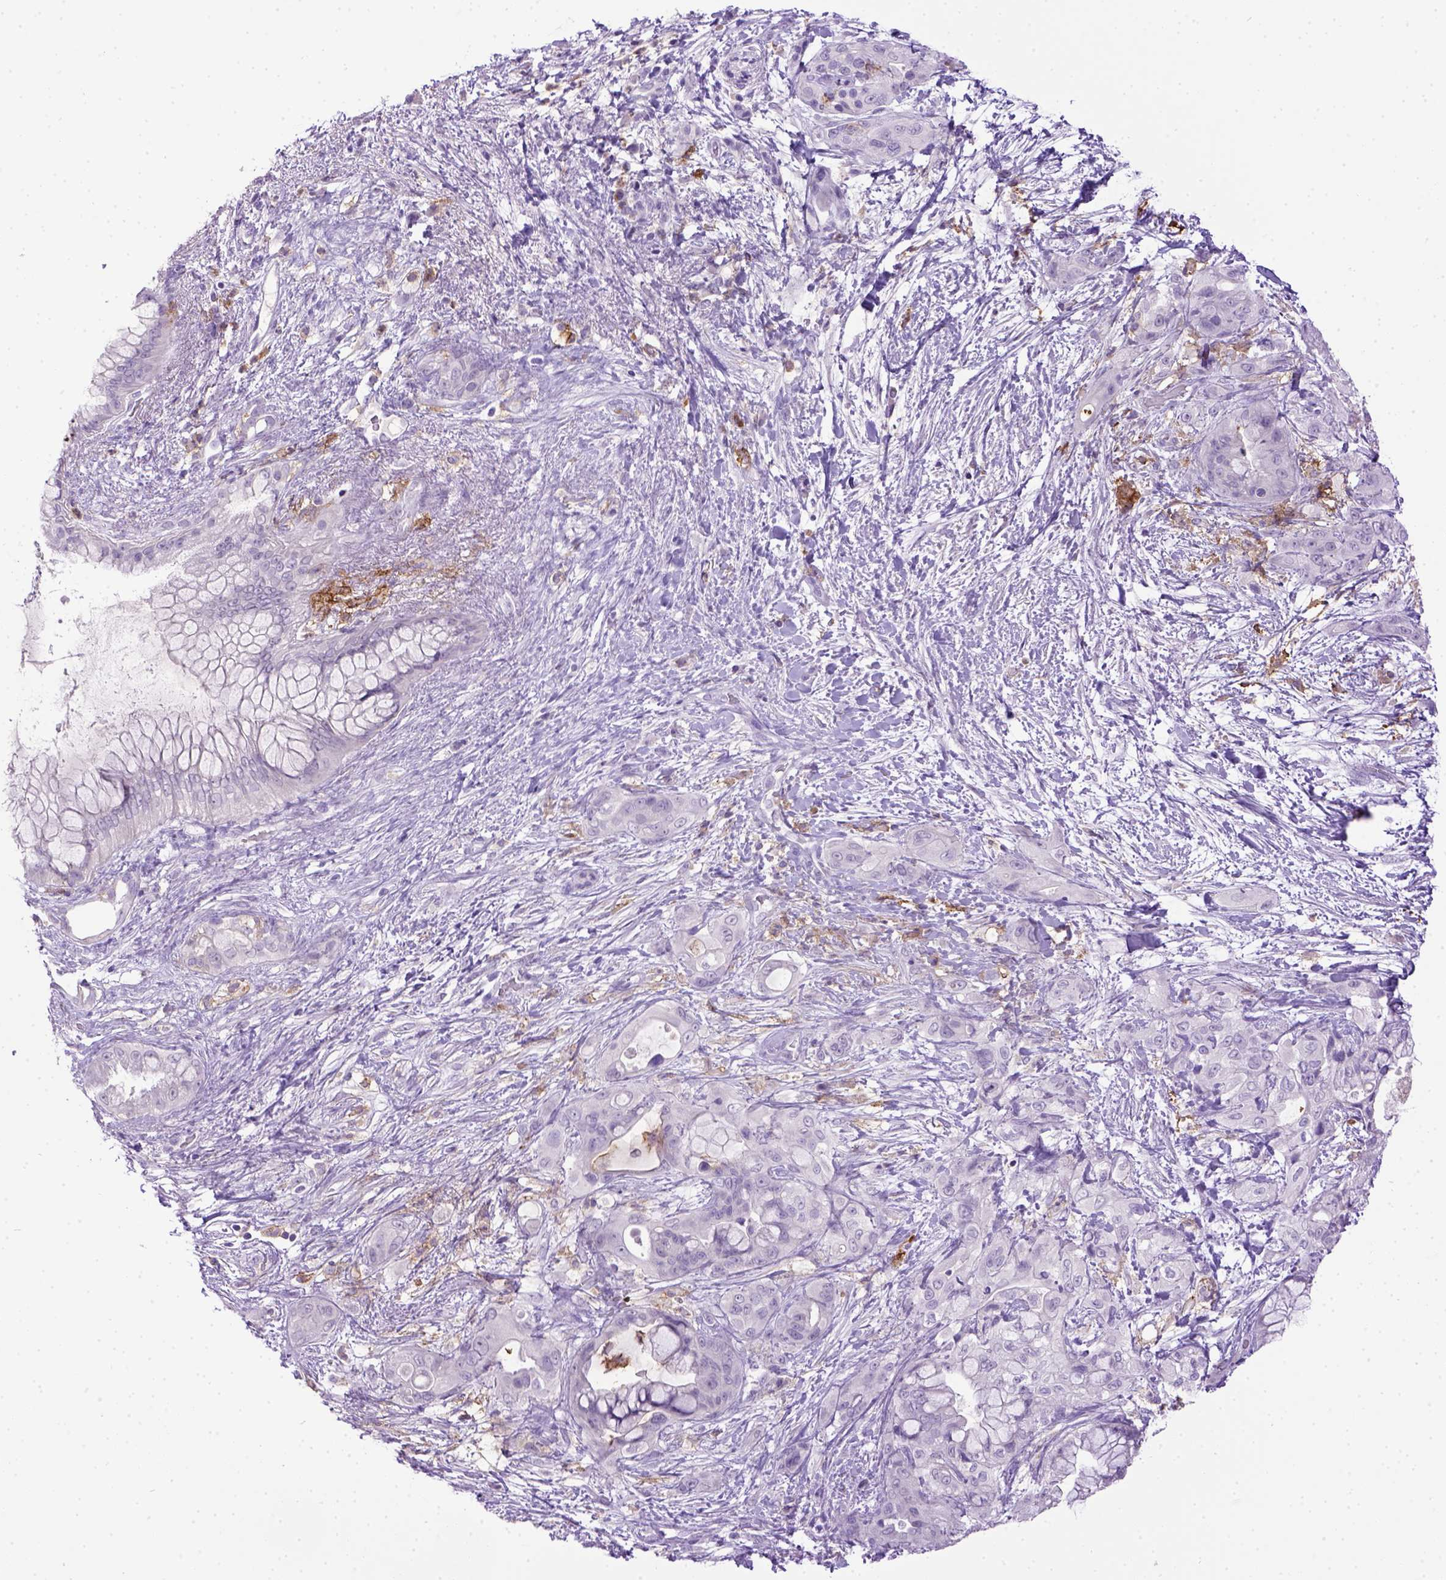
{"staining": {"intensity": "negative", "quantity": "none", "location": "none"}, "tissue": "pancreatic cancer", "cell_type": "Tumor cells", "image_type": "cancer", "snomed": [{"axis": "morphology", "description": "Adenocarcinoma, NOS"}, {"axis": "topography", "description": "Pancreas"}], "caption": "This is a micrograph of immunohistochemistry staining of pancreatic adenocarcinoma, which shows no expression in tumor cells.", "gene": "ITGAX", "patient": {"sex": "male", "age": 71}}